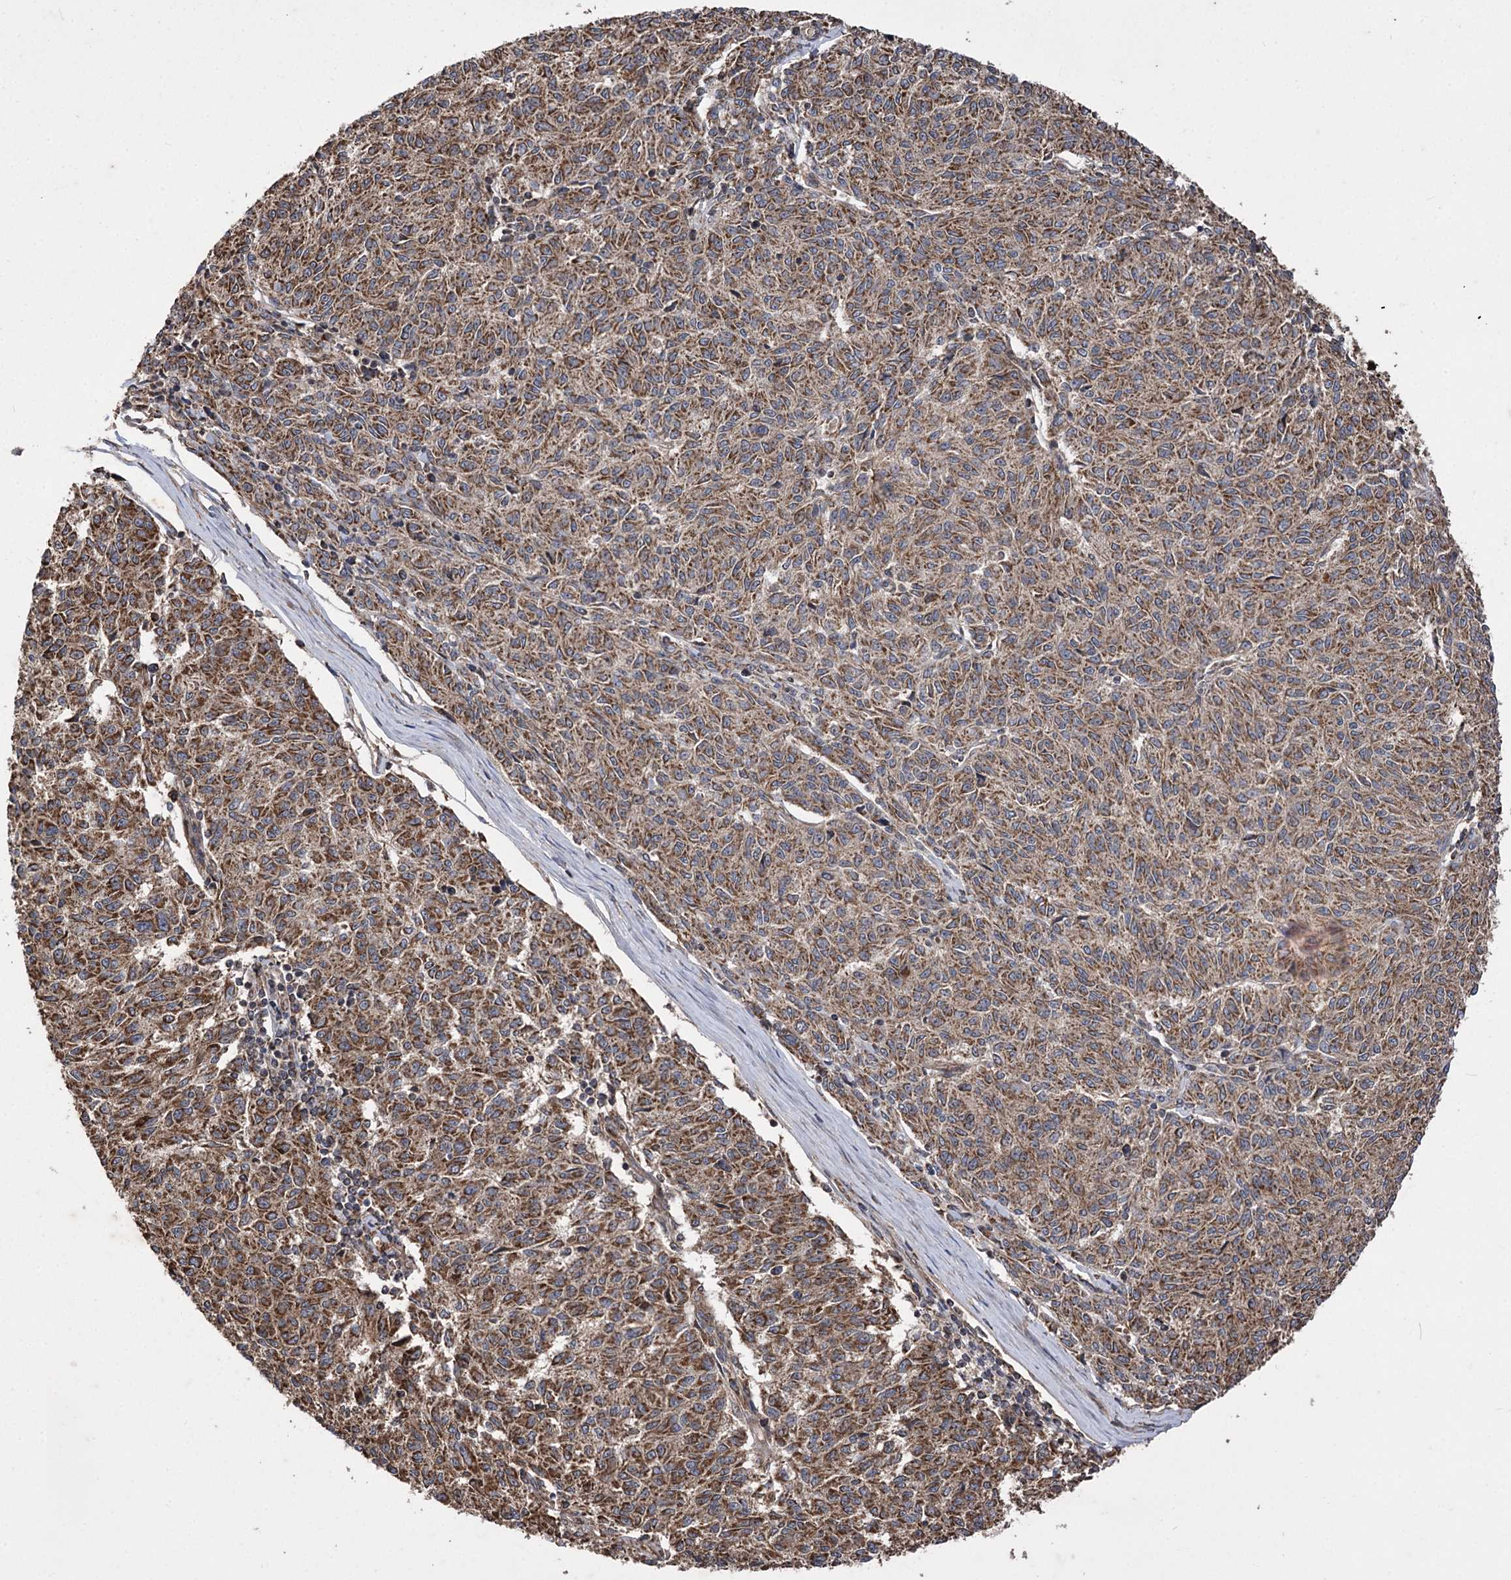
{"staining": {"intensity": "strong", "quantity": ">75%", "location": "cytoplasmic/membranous"}, "tissue": "melanoma", "cell_type": "Tumor cells", "image_type": "cancer", "snomed": [{"axis": "morphology", "description": "Malignant melanoma, NOS"}, {"axis": "topography", "description": "Skin"}], "caption": "Melanoma stained with immunohistochemistry (IHC) reveals strong cytoplasmic/membranous expression in about >75% of tumor cells.", "gene": "RASSF3", "patient": {"sex": "female", "age": 72}}